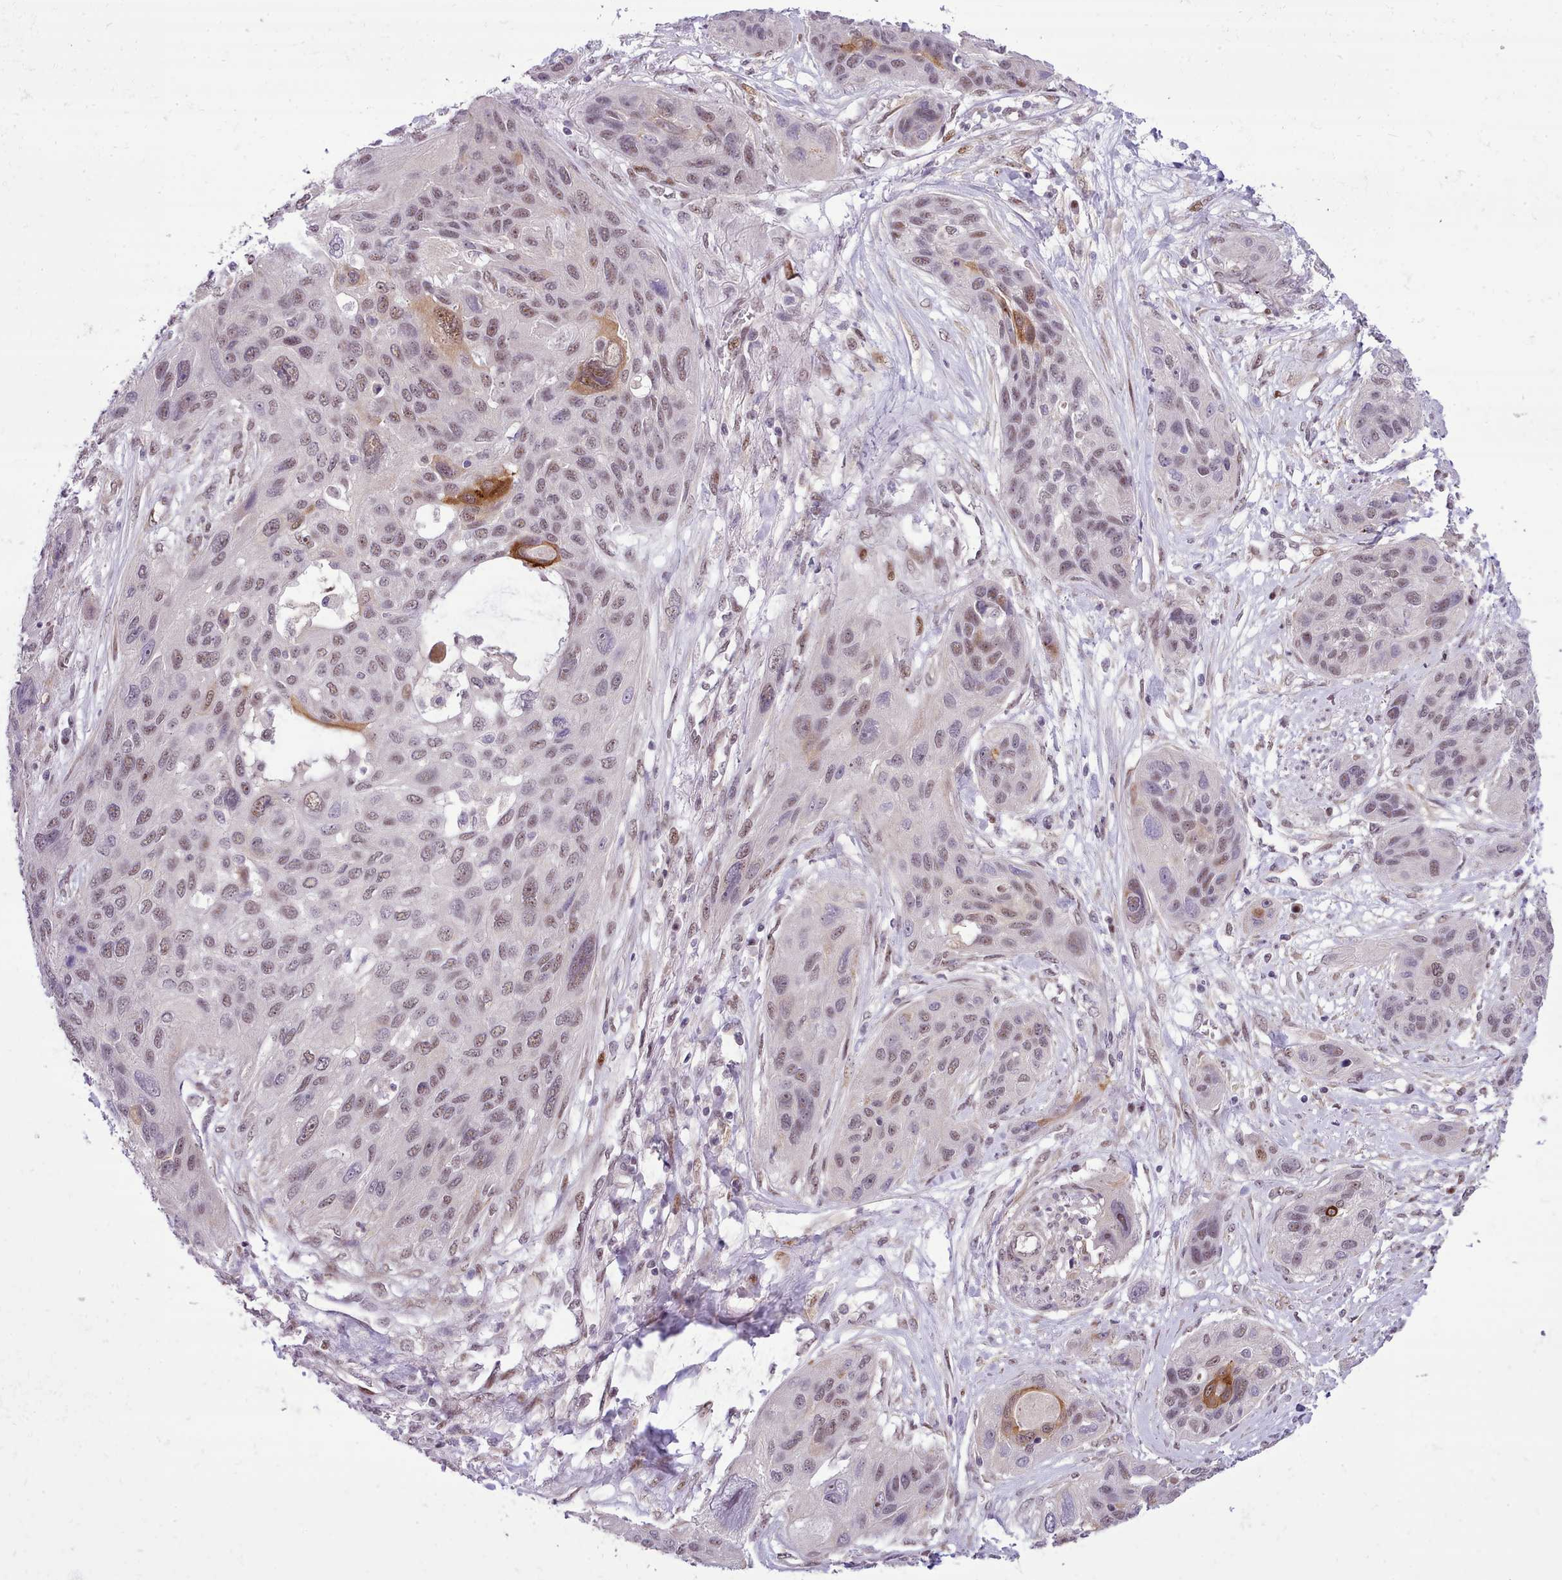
{"staining": {"intensity": "weak", "quantity": "25%-75%", "location": "nuclear"}, "tissue": "lung cancer", "cell_type": "Tumor cells", "image_type": "cancer", "snomed": [{"axis": "morphology", "description": "Squamous cell carcinoma, NOS"}, {"axis": "topography", "description": "Lung"}], "caption": "A brown stain labels weak nuclear expression of a protein in human squamous cell carcinoma (lung) tumor cells. (brown staining indicates protein expression, while blue staining denotes nuclei).", "gene": "HOXB7", "patient": {"sex": "female", "age": 70}}